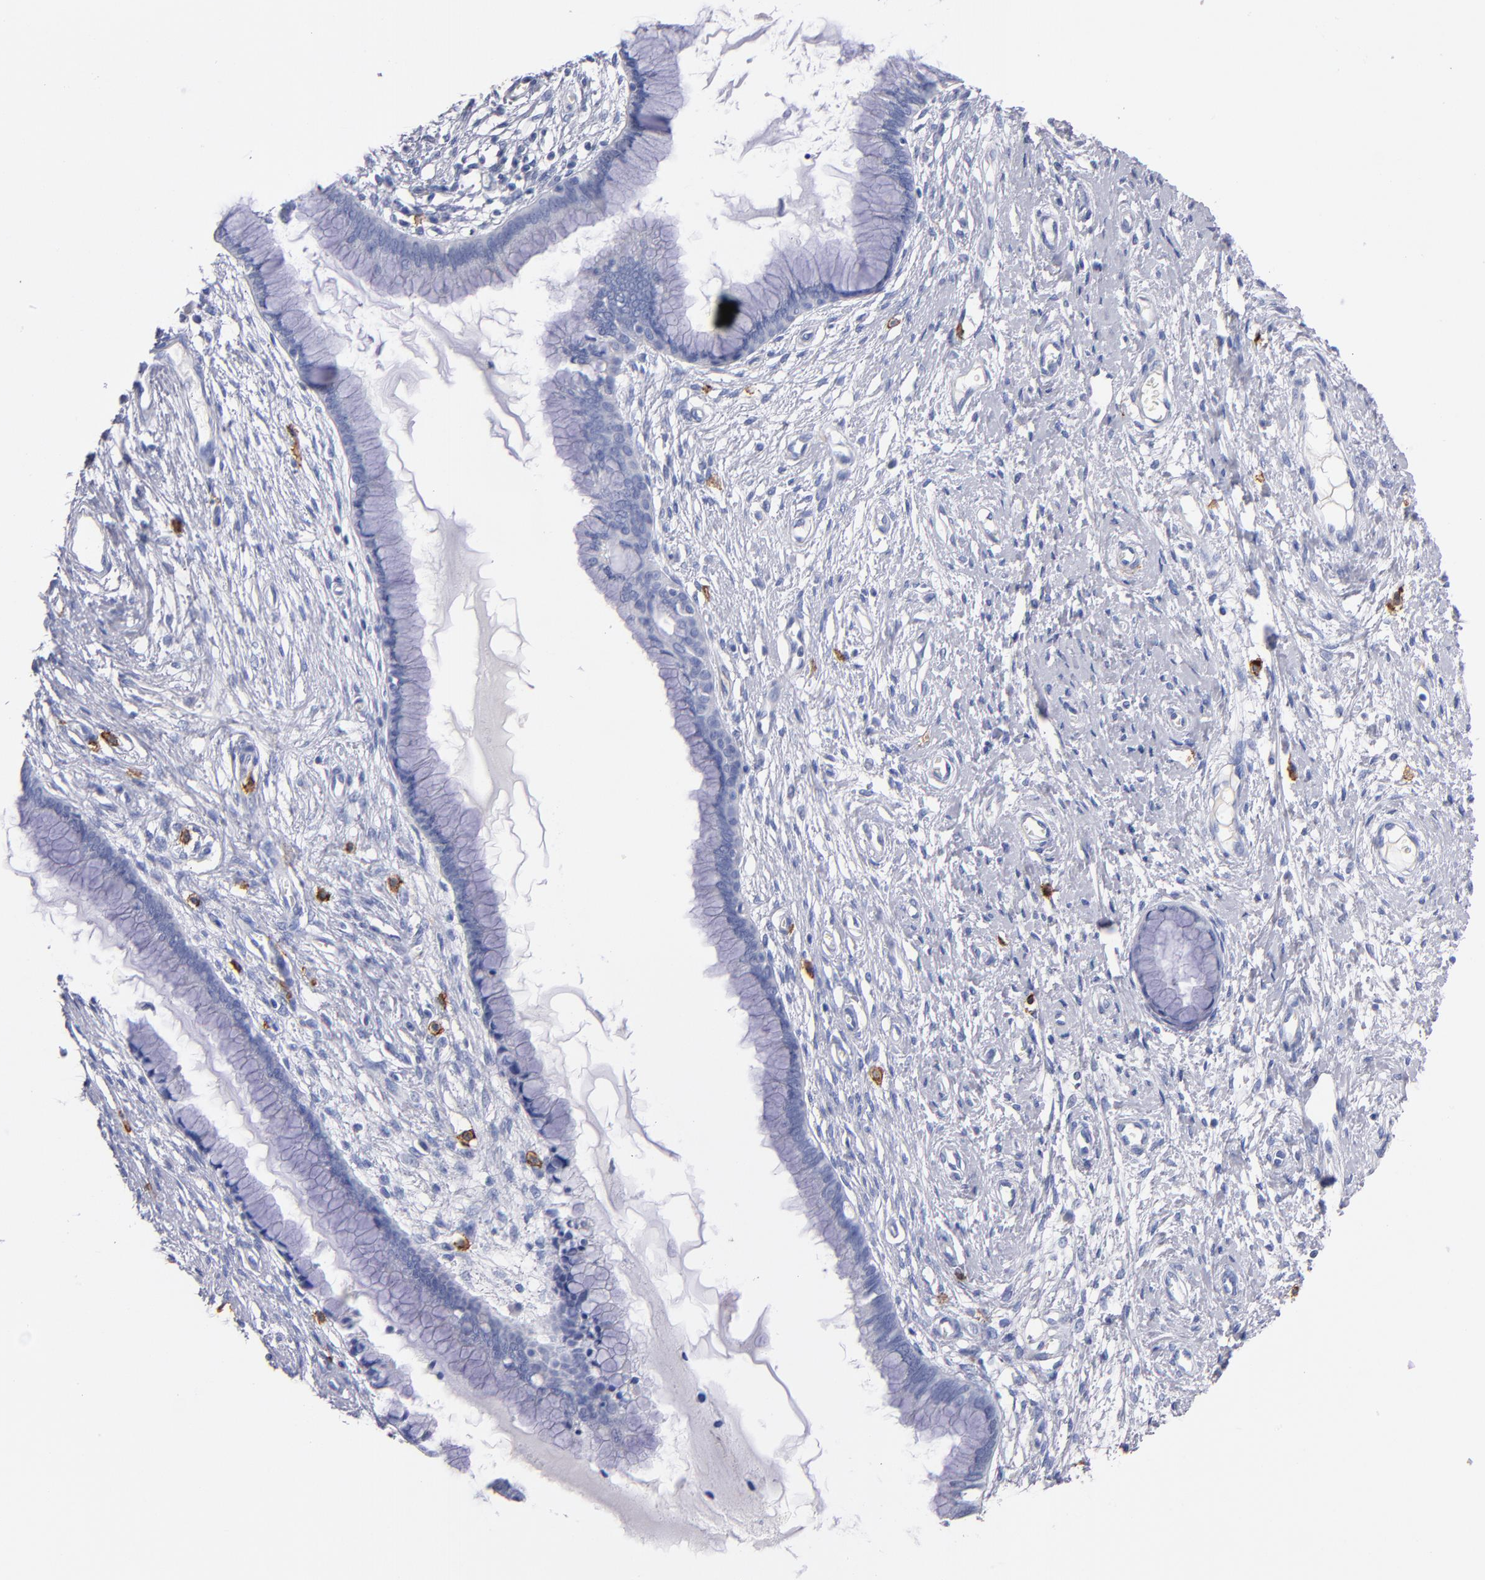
{"staining": {"intensity": "negative", "quantity": "none", "location": "none"}, "tissue": "cervix", "cell_type": "Glandular cells", "image_type": "normal", "snomed": [{"axis": "morphology", "description": "Normal tissue, NOS"}, {"axis": "topography", "description": "Cervix"}], "caption": "High power microscopy photomicrograph of an immunohistochemistry (IHC) micrograph of normal cervix, revealing no significant positivity in glandular cells. (DAB (3,3'-diaminobenzidine) IHC visualized using brightfield microscopy, high magnification).", "gene": "KIT", "patient": {"sex": "female", "age": 55}}